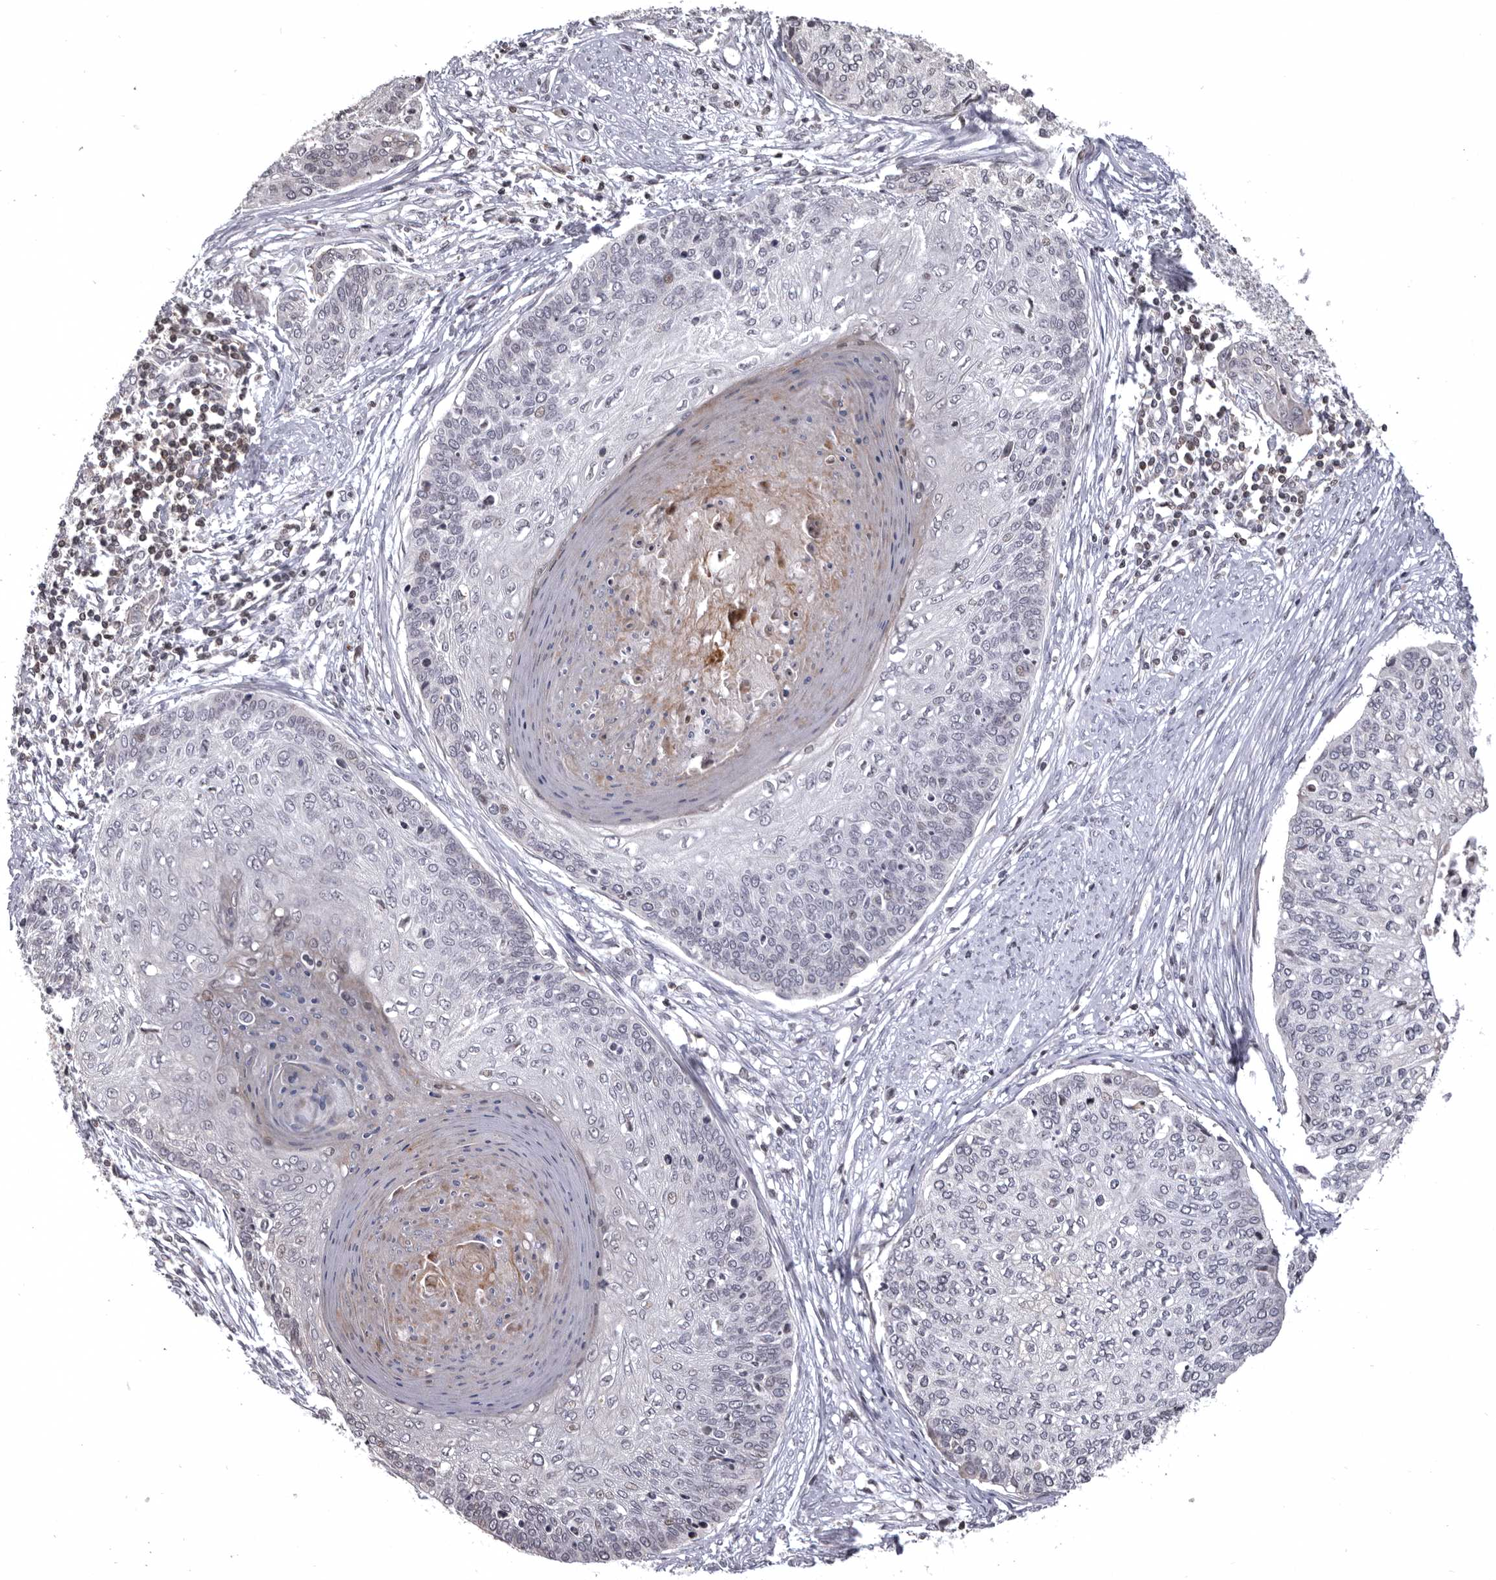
{"staining": {"intensity": "moderate", "quantity": "<25%", "location": "nuclear"}, "tissue": "cervical cancer", "cell_type": "Tumor cells", "image_type": "cancer", "snomed": [{"axis": "morphology", "description": "Squamous cell carcinoma, NOS"}, {"axis": "topography", "description": "Cervix"}], "caption": "Immunohistochemical staining of human cervical cancer displays low levels of moderate nuclear protein expression in approximately <25% of tumor cells.", "gene": "AZIN1", "patient": {"sex": "female", "age": 37}}